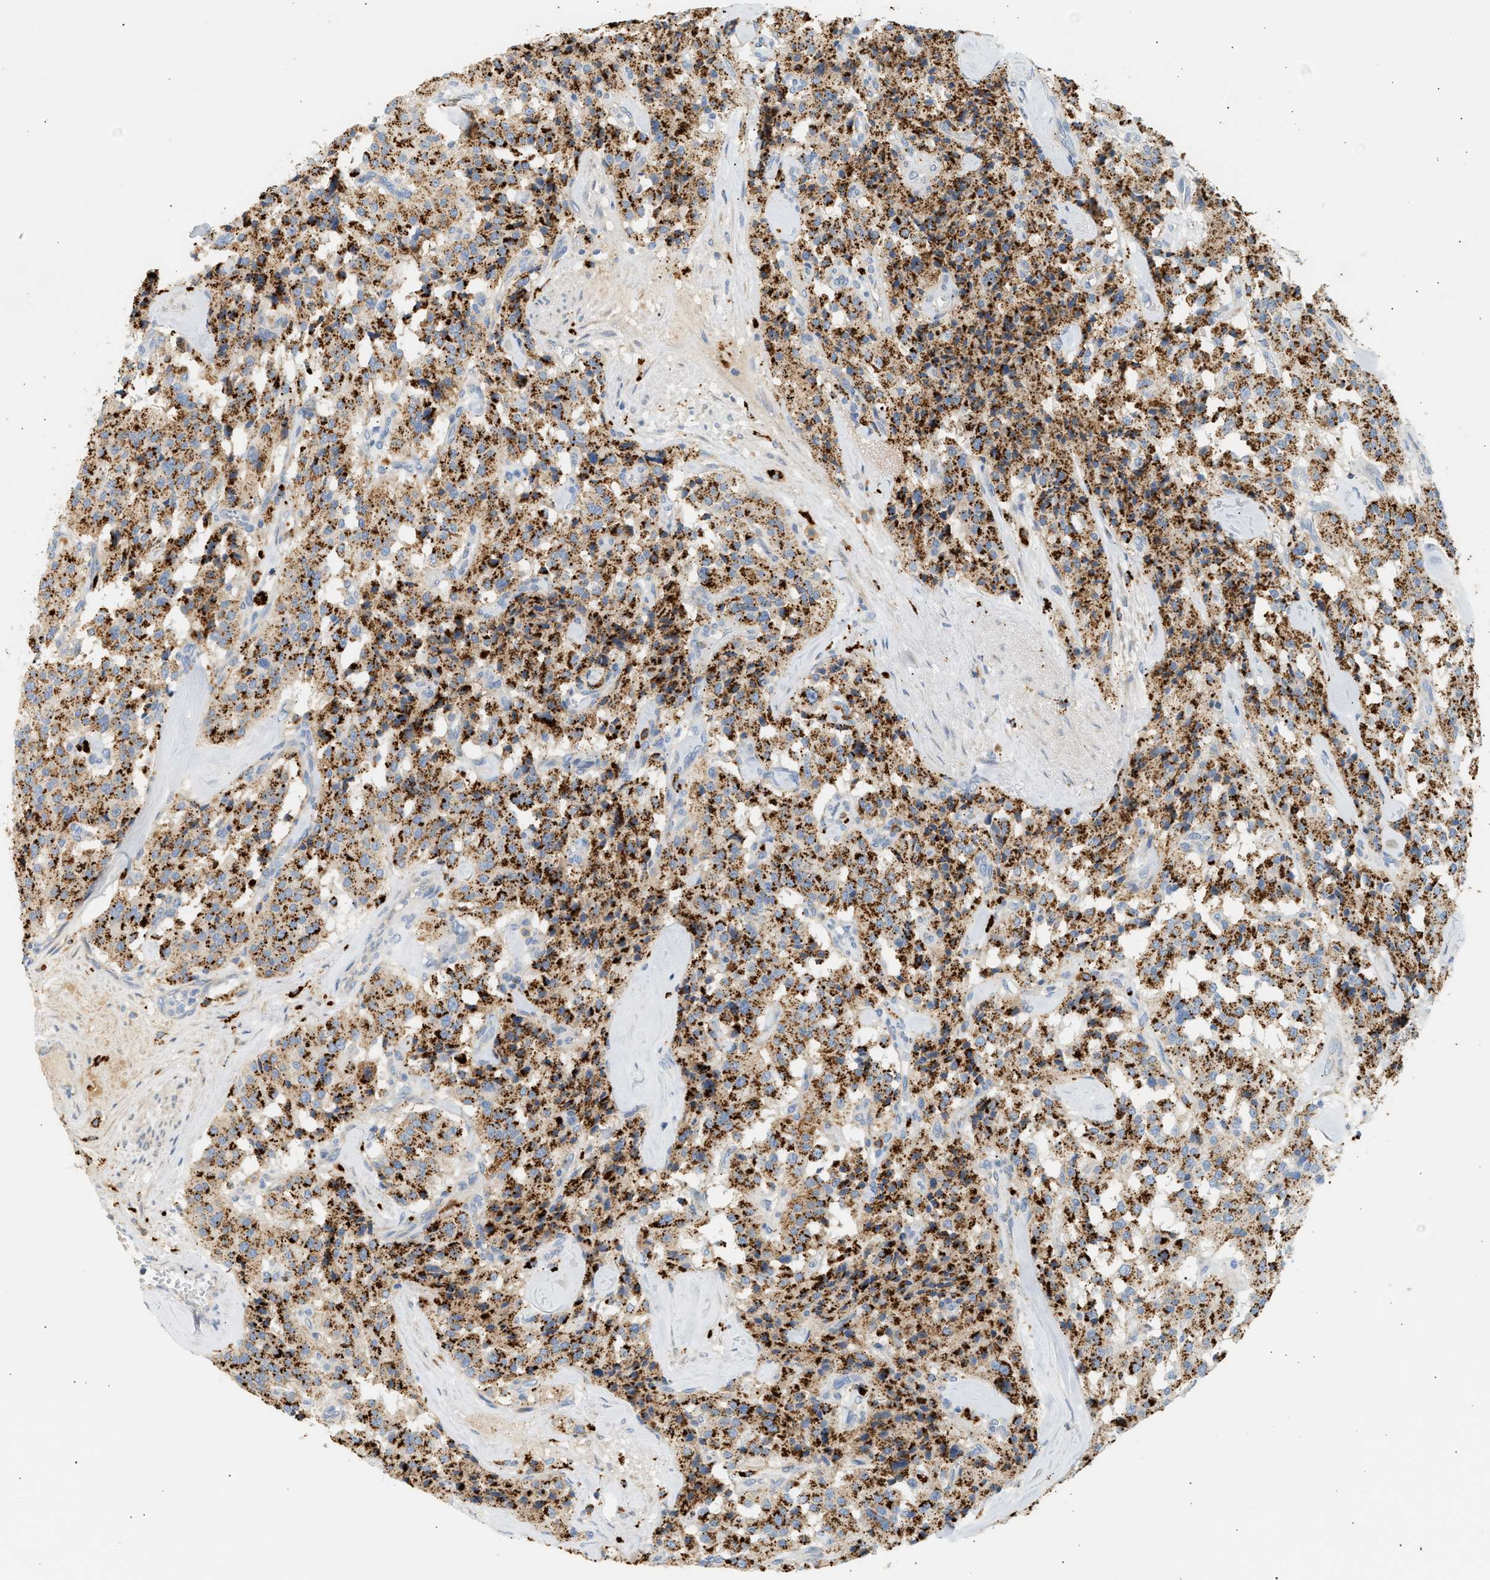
{"staining": {"intensity": "strong", "quantity": ">75%", "location": "cytoplasmic/membranous"}, "tissue": "carcinoid", "cell_type": "Tumor cells", "image_type": "cancer", "snomed": [{"axis": "morphology", "description": "Carcinoid, malignant, NOS"}, {"axis": "topography", "description": "Lung"}], "caption": "There is high levels of strong cytoplasmic/membranous positivity in tumor cells of carcinoid, as demonstrated by immunohistochemical staining (brown color).", "gene": "ENTHD1", "patient": {"sex": "male", "age": 30}}